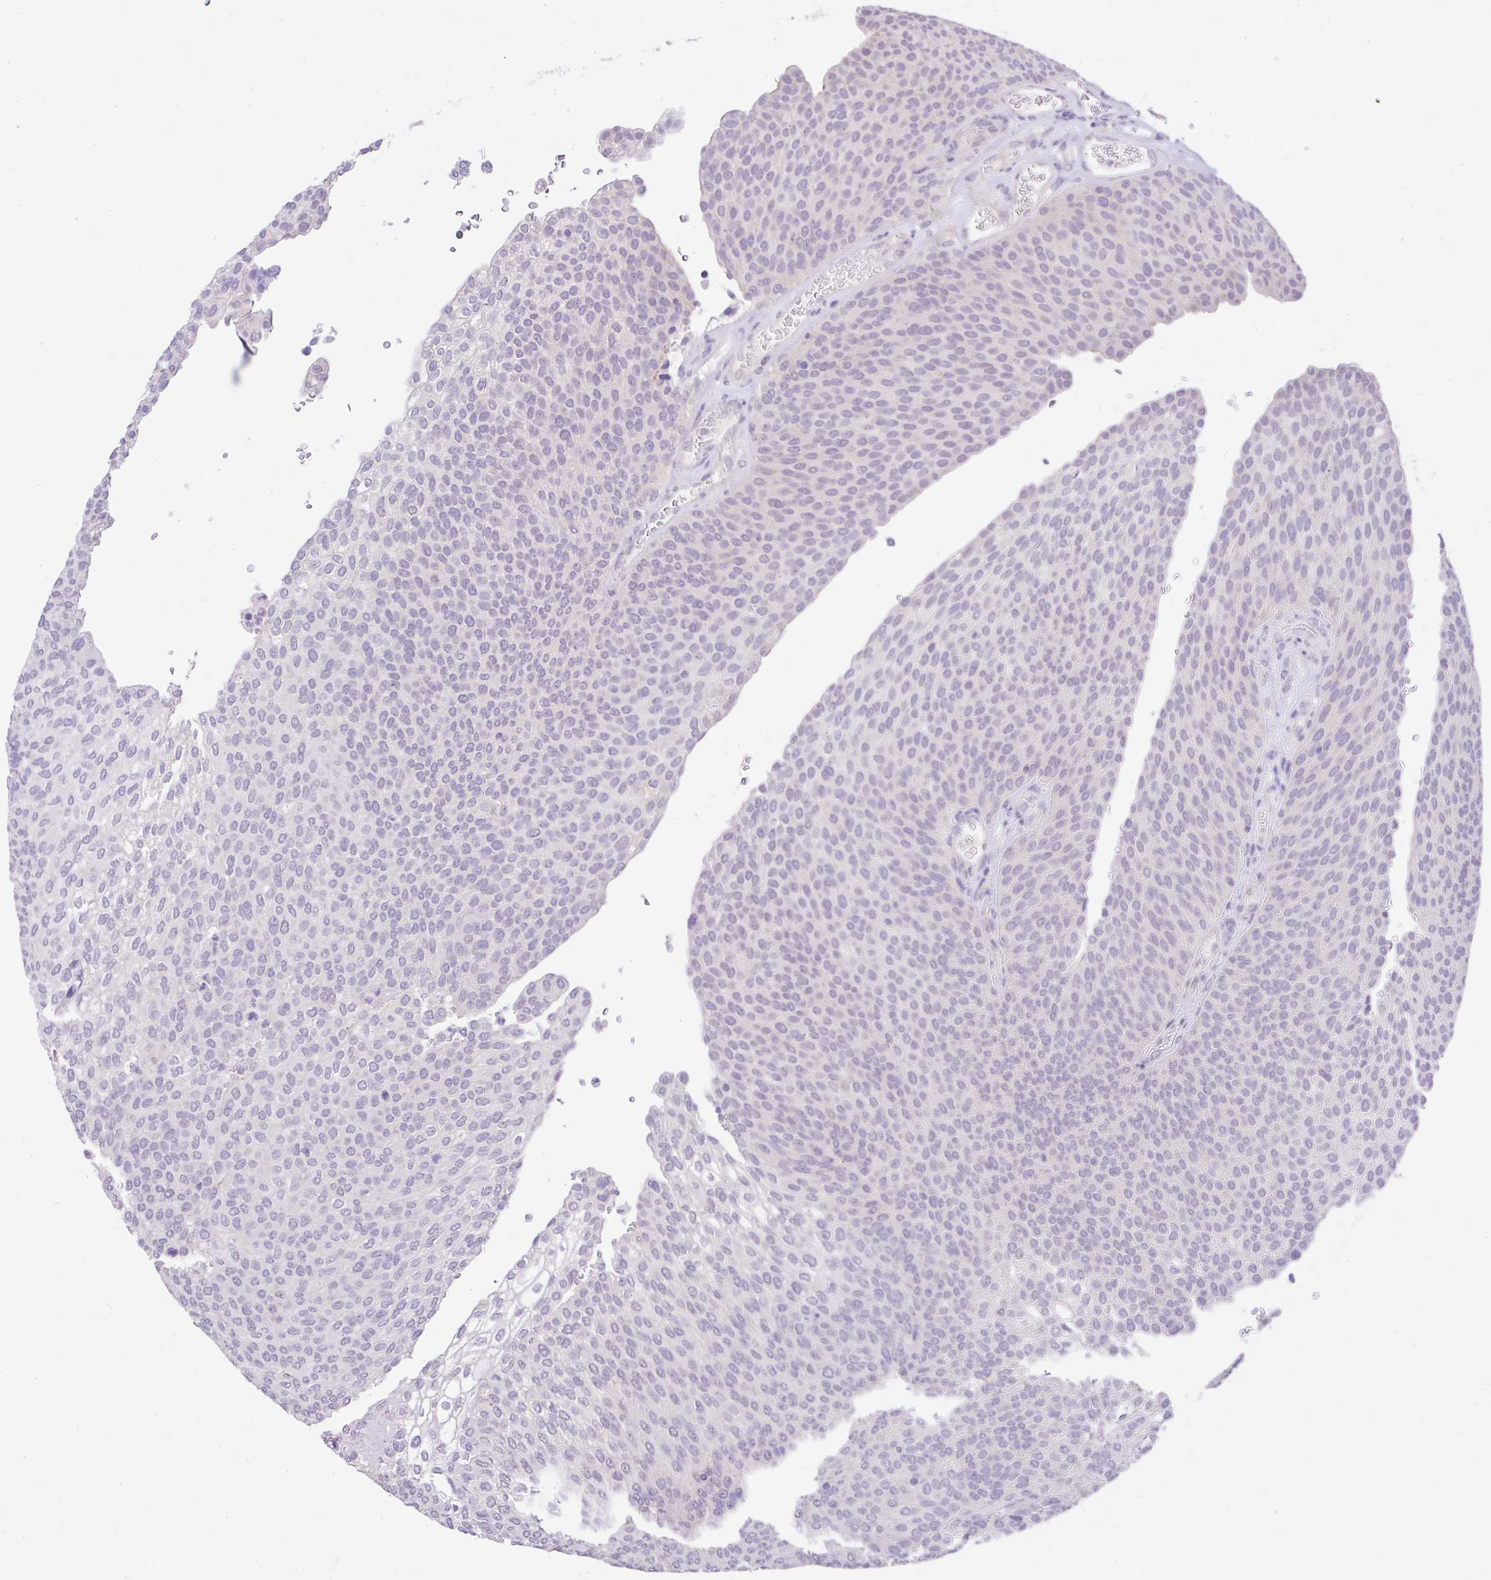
{"staining": {"intensity": "negative", "quantity": "none", "location": "none"}, "tissue": "urothelial cancer", "cell_type": "Tumor cells", "image_type": "cancer", "snomed": [{"axis": "morphology", "description": "Urothelial carcinoma, High grade"}, {"axis": "topography", "description": "Urinary bladder"}], "caption": "Photomicrograph shows no significant protein expression in tumor cells of urothelial cancer.", "gene": "CTU1", "patient": {"sex": "female", "age": 79}}